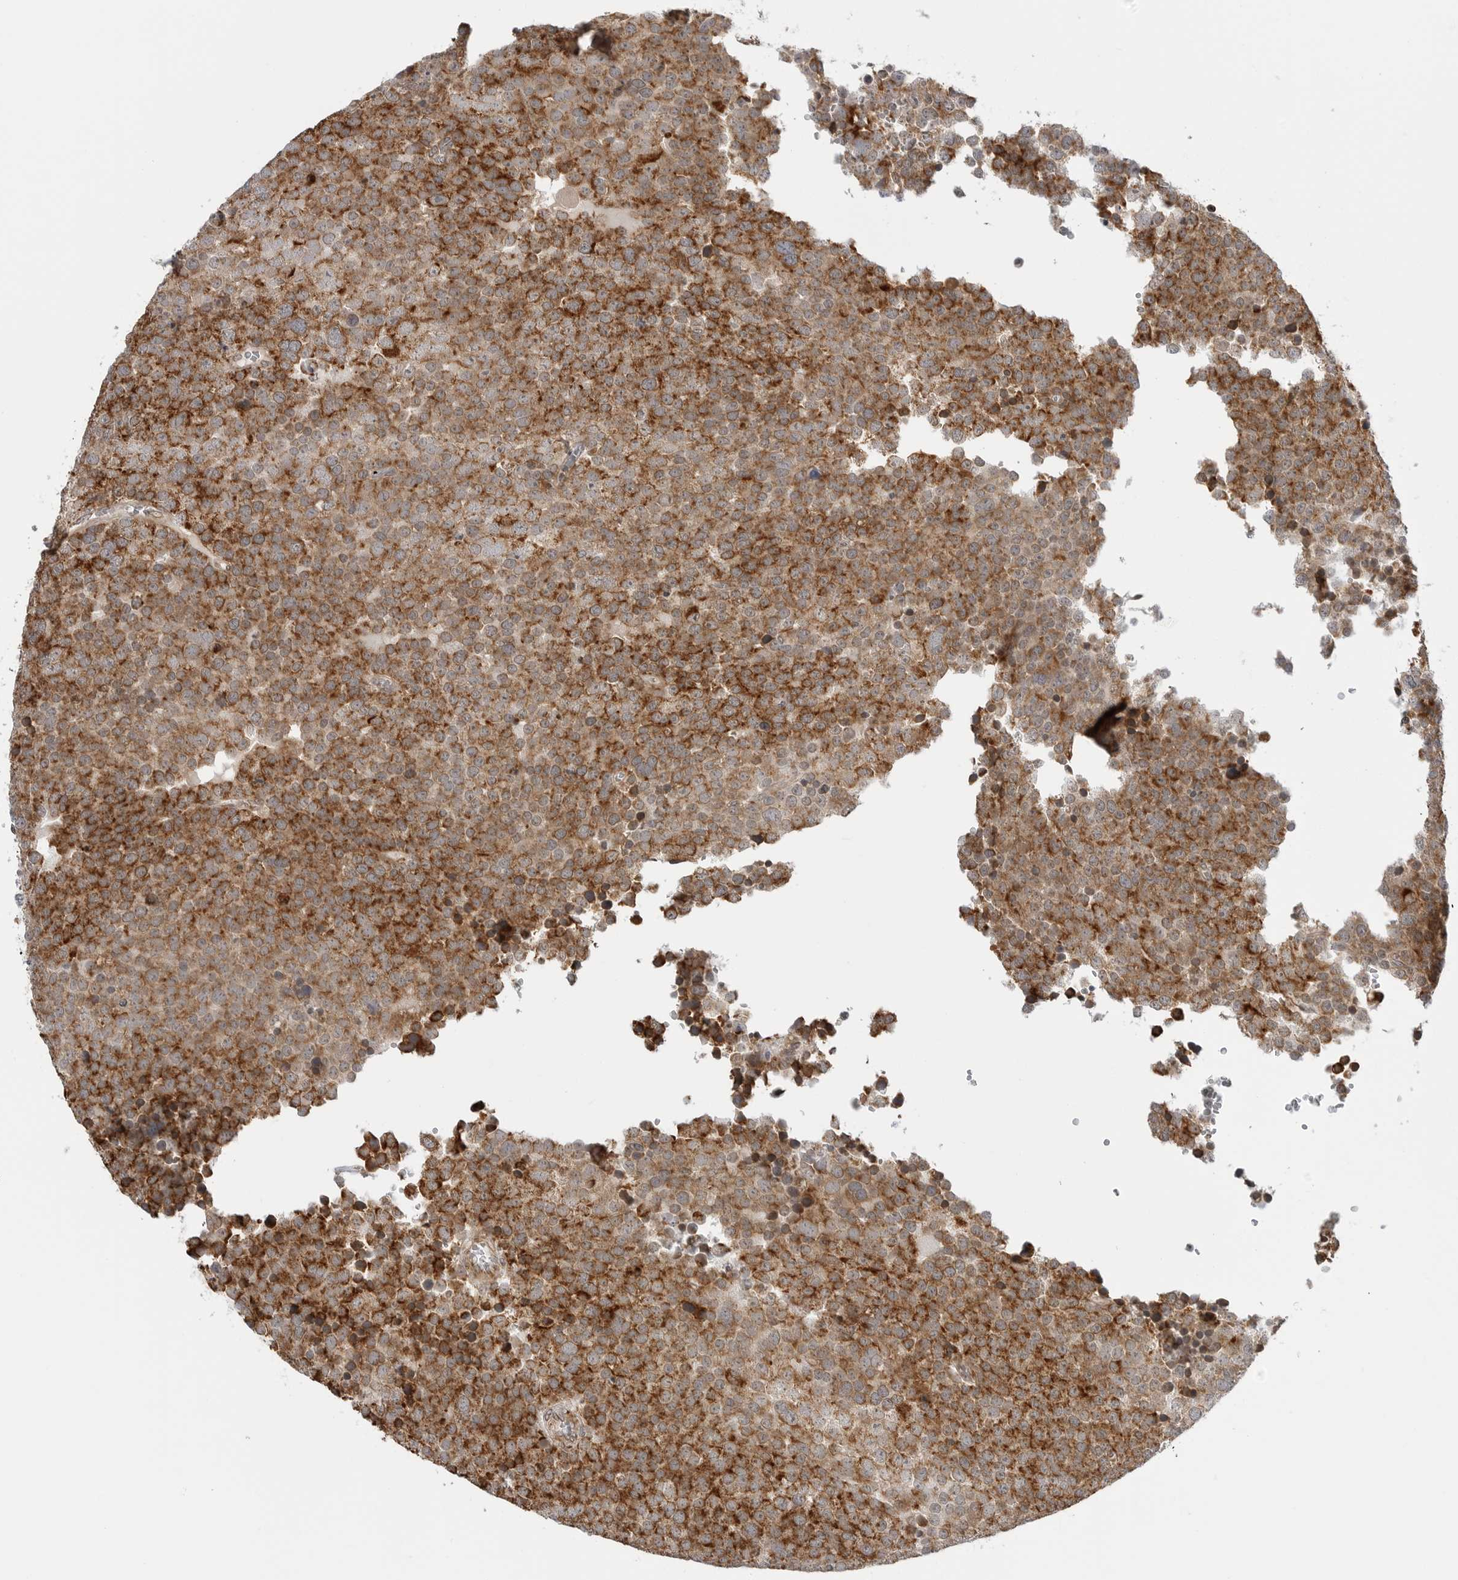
{"staining": {"intensity": "moderate", "quantity": ">75%", "location": "cytoplasmic/membranous"}, "tissue": "testis cancer", "cell_type": "Tumor cells", "image_type": "cancer", "snomed": [{"axis": "morphology", "description": "Seminoma, NOS"}, {"axis": "topography", "description": "Testis"}], "caption": "Immunohistochemical staining of seminoma (testis) exhibits medium levels of moderate cytoplasmic/membranous protein positivity in approximately >75% of tumor cells. (DAB (3,3'-diaminobenzidine) IHC with brightfield microscopy, high magnification).", "gene": "PEX2", "patient": {"sex": "male", "age": 71}}